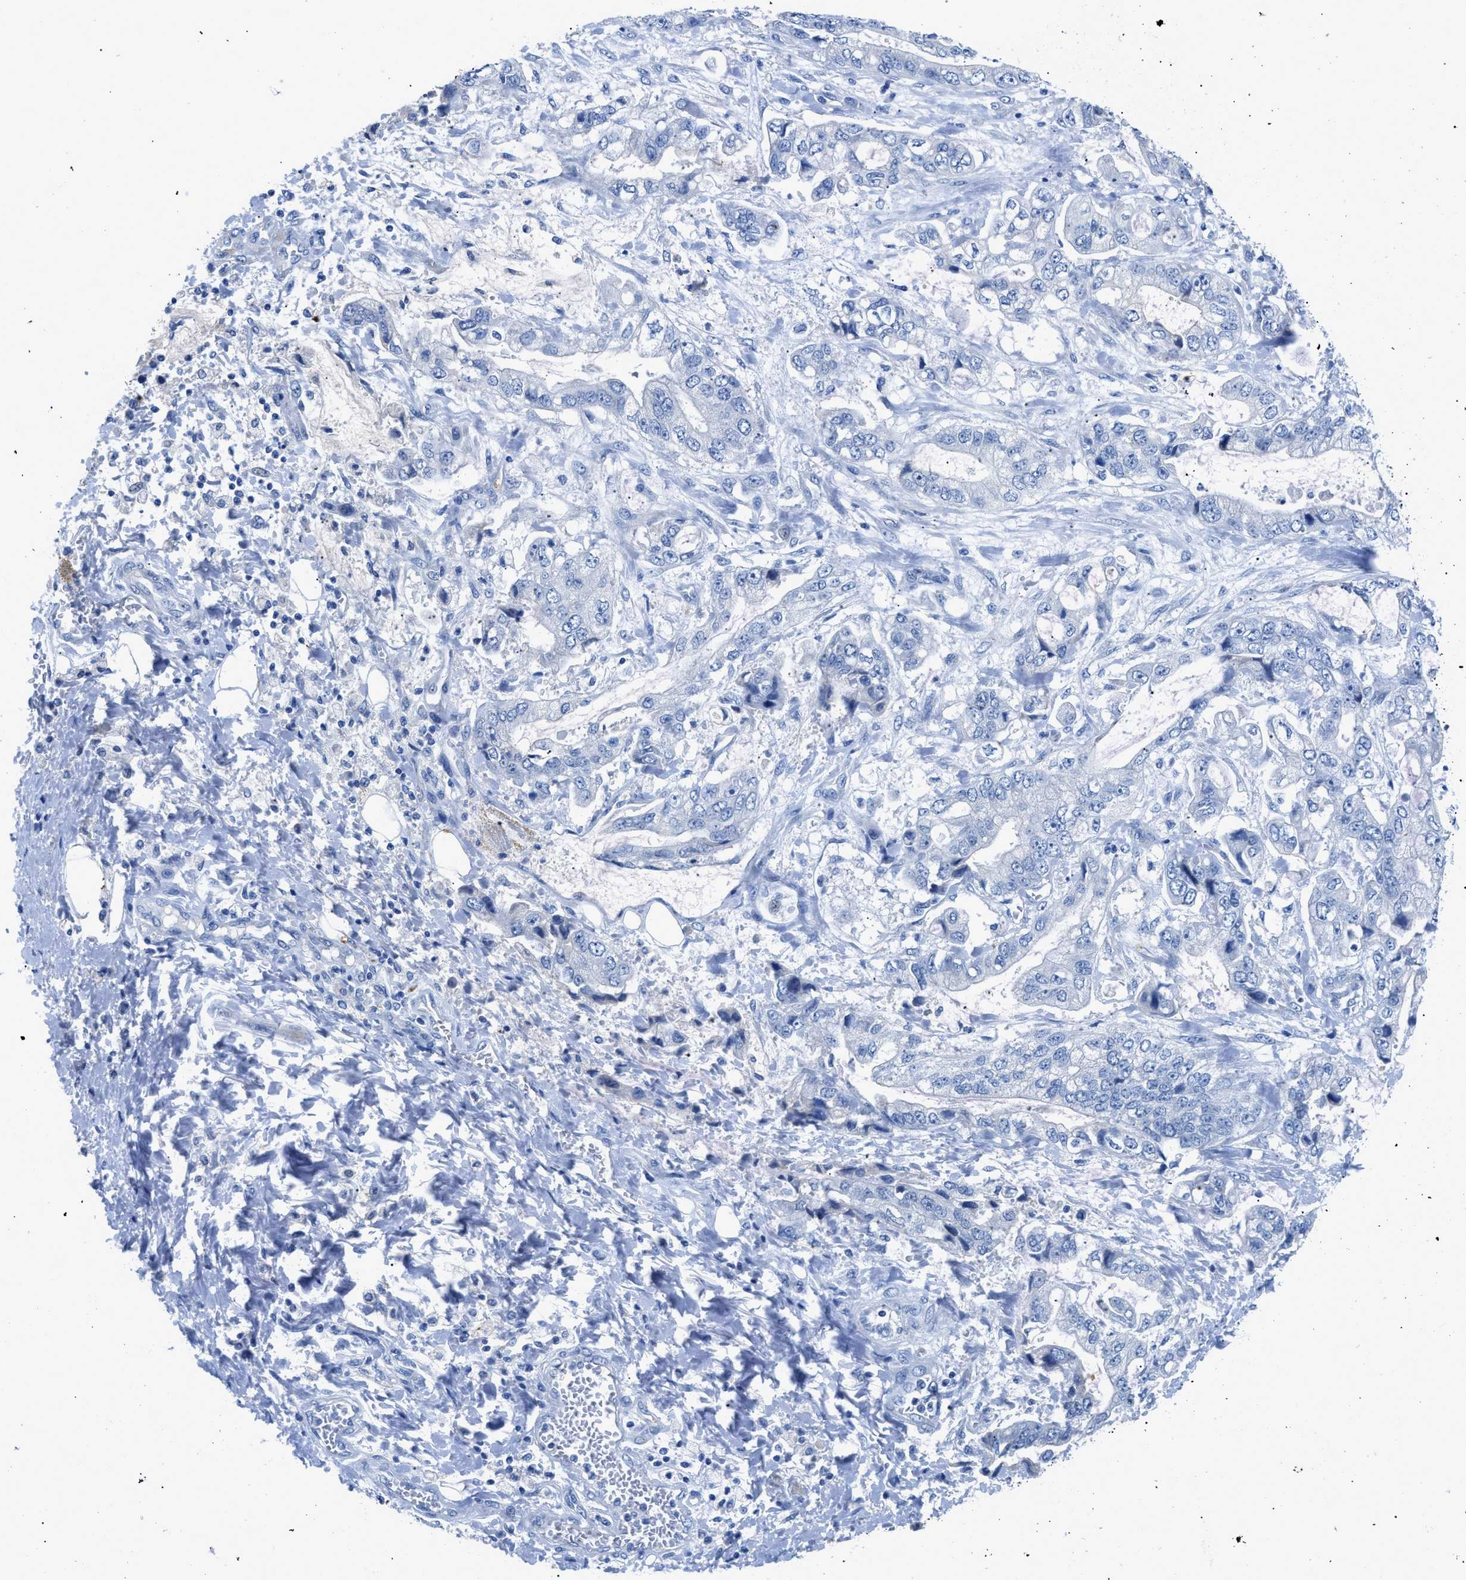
{"staining": {"intensity": "negative", "quantity": "none", "location": "none"}, "tissue": "stomach cancer", "cell_type": "Tumor cells", "image_type": "cancer", "snomed": [{"axis": "morphology", "description": "Normal tissue, NOS"}, {"axis": "morphology", "description": "Adenocarcinoma, NOS"}, {"axis": "topography", "description": "Stomach"}], "caption": "Immunohistochemistry of human stomach cancer (adenocarcinoma) demonstrates no expression in tumor cells.", "gene": "SLC10A6", "patient": {"sex": "male", "age": 62}}